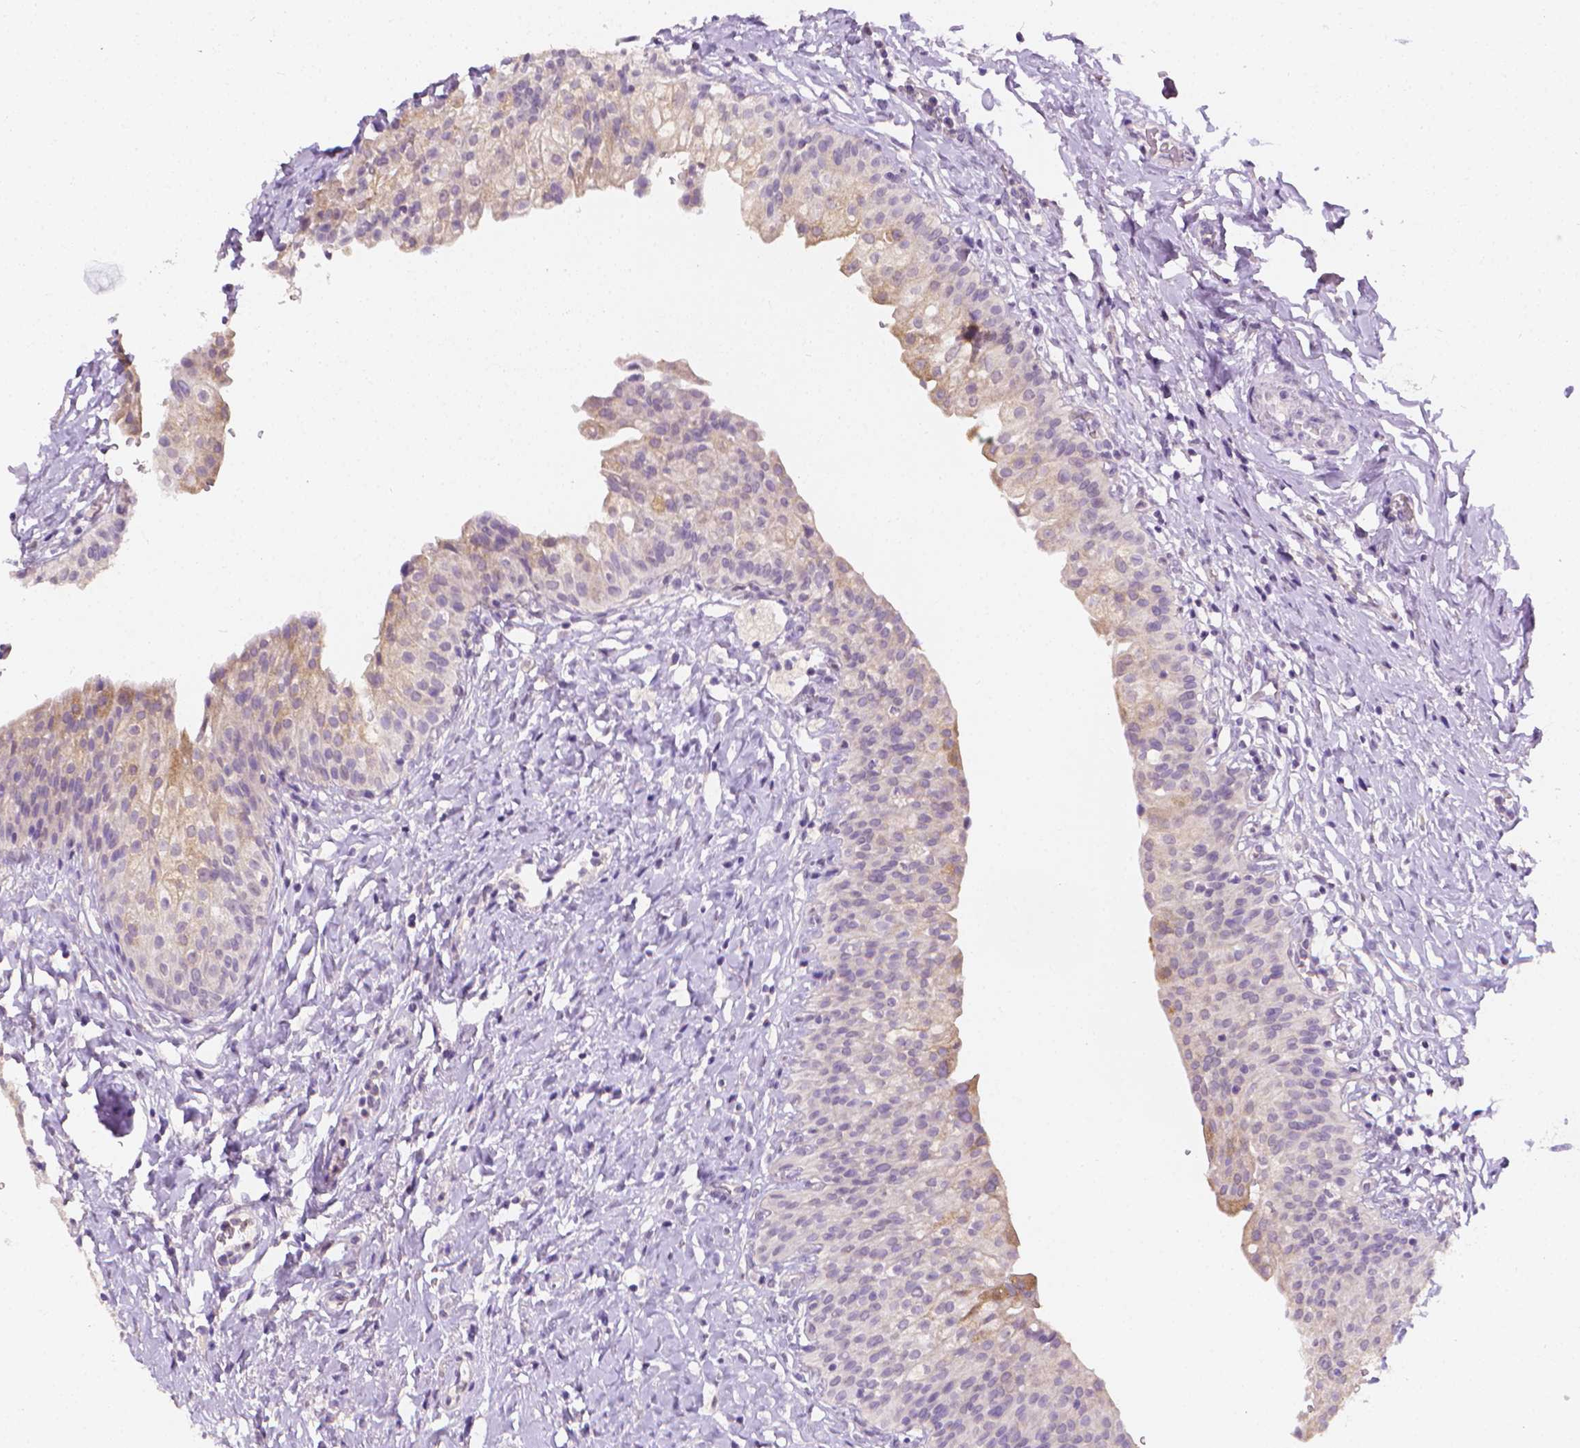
{"staining": {"intensity": "weak", "quantity": "<25%", "location": "cytoplasmic/membranous"}, "tissue": "urinary bladder", "cell_type": "Urothelial cells", "image_type": "normal", "snomed": [{"axis": "morphology", "description": "Normal tissue, NOS"}, {"axis": "topography", "description": "Urinary bladder"}], "caption": "DAB (3,3'-diaminobenzidine) immunohistochemical staining of normal urinary bladder reveals no significant staining in urothelial cells. The staining is performed using DAB brown chromogen with nuclei counter-stained in using hematoxylin.", "gene": "FASN", "patient": {"sex": "male", "age": 76}}